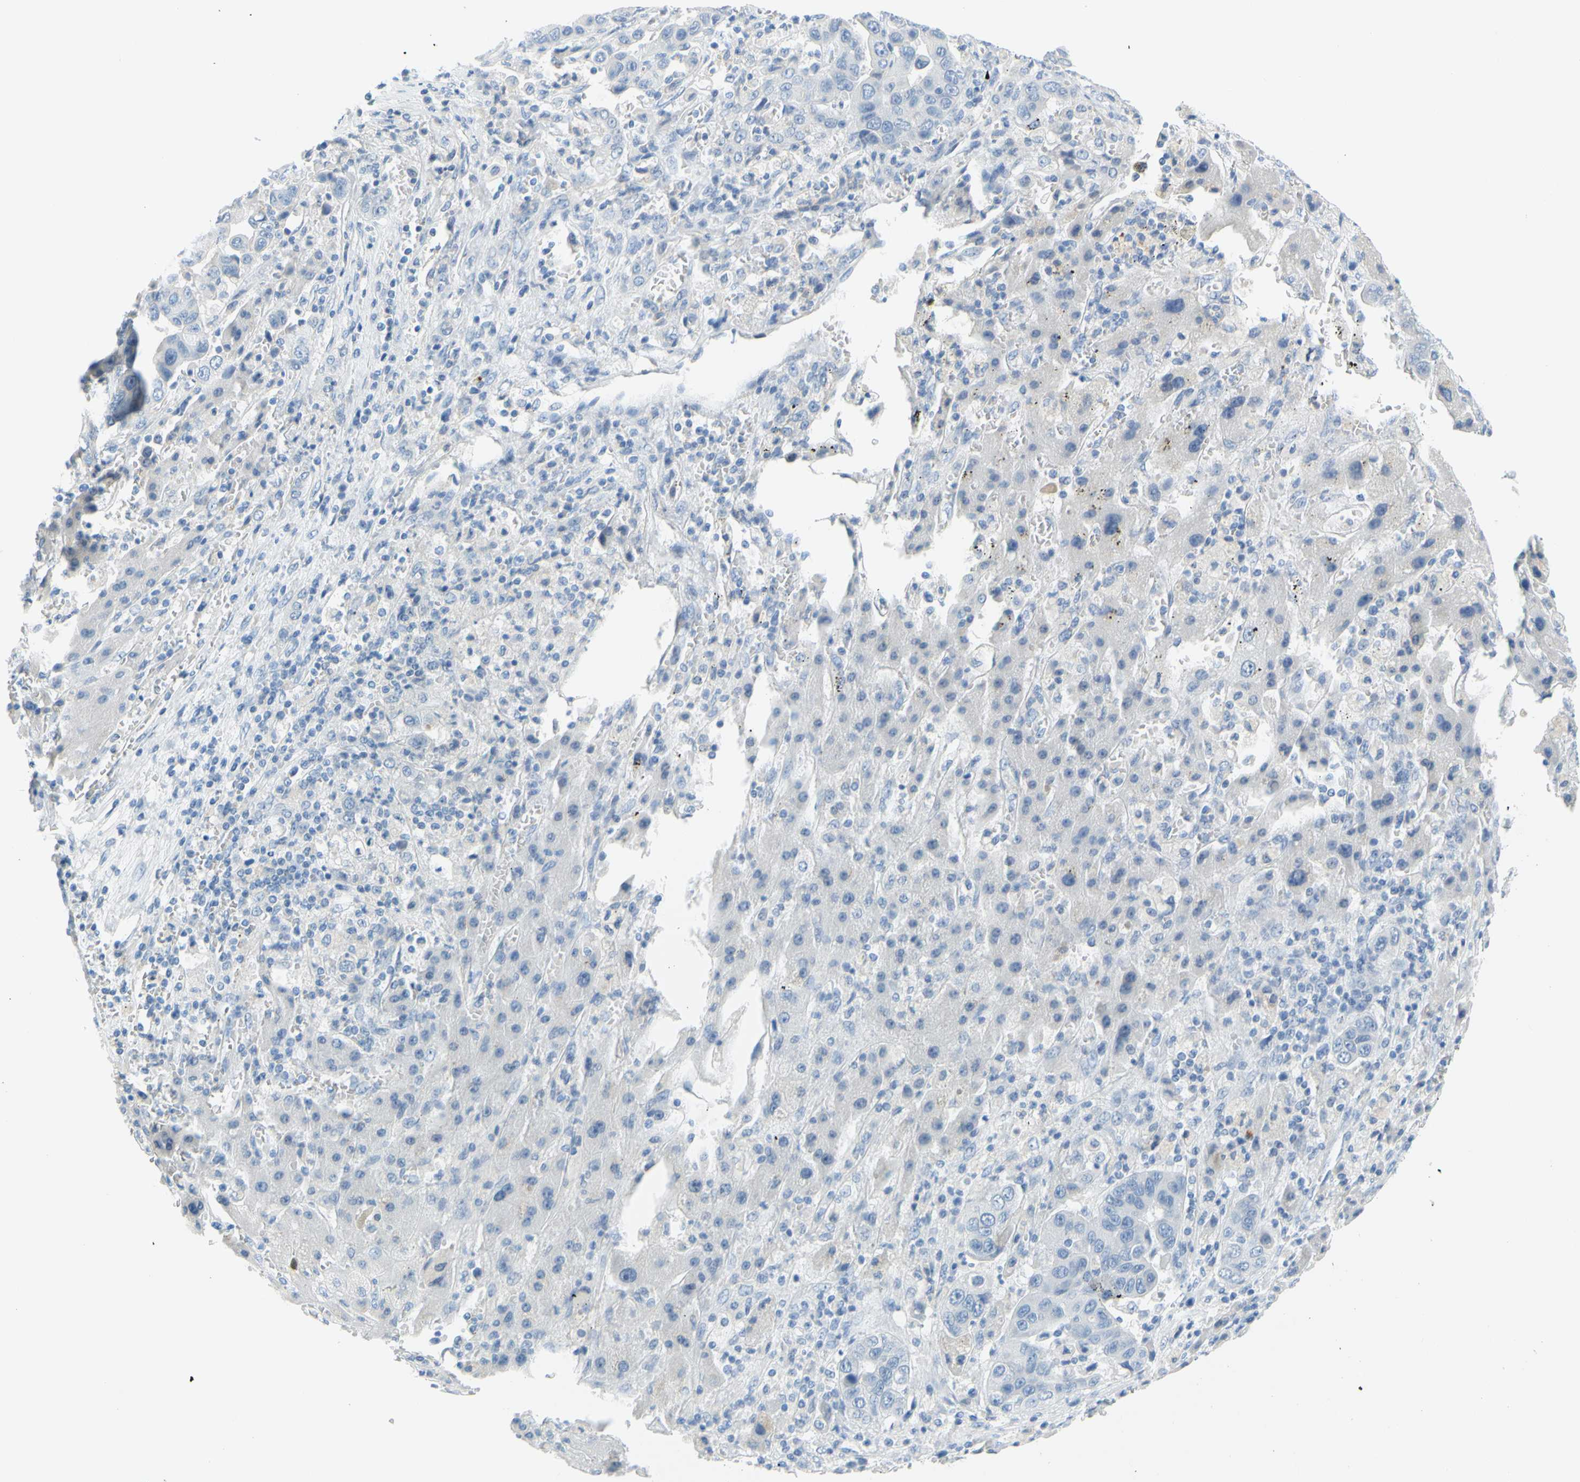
{"staining": {"intensity": "negative", "quantity": "none", "location": "none"}, "tissue": "liver cancer", "cell_type": "Tumor cells", "image_type": "cancer", "snomed": [{"axis": "morphology", "description": "Cholangiocarcinoma"}, {"axis": "topography", "description": "Liver"}], "caption": "Cholangiocarcinoma (liver) was stained to show a protein in brown. There is no significant staining in tumor cells.", "gene": "DCT", "patient": {"sex": "female", "age": 52}}